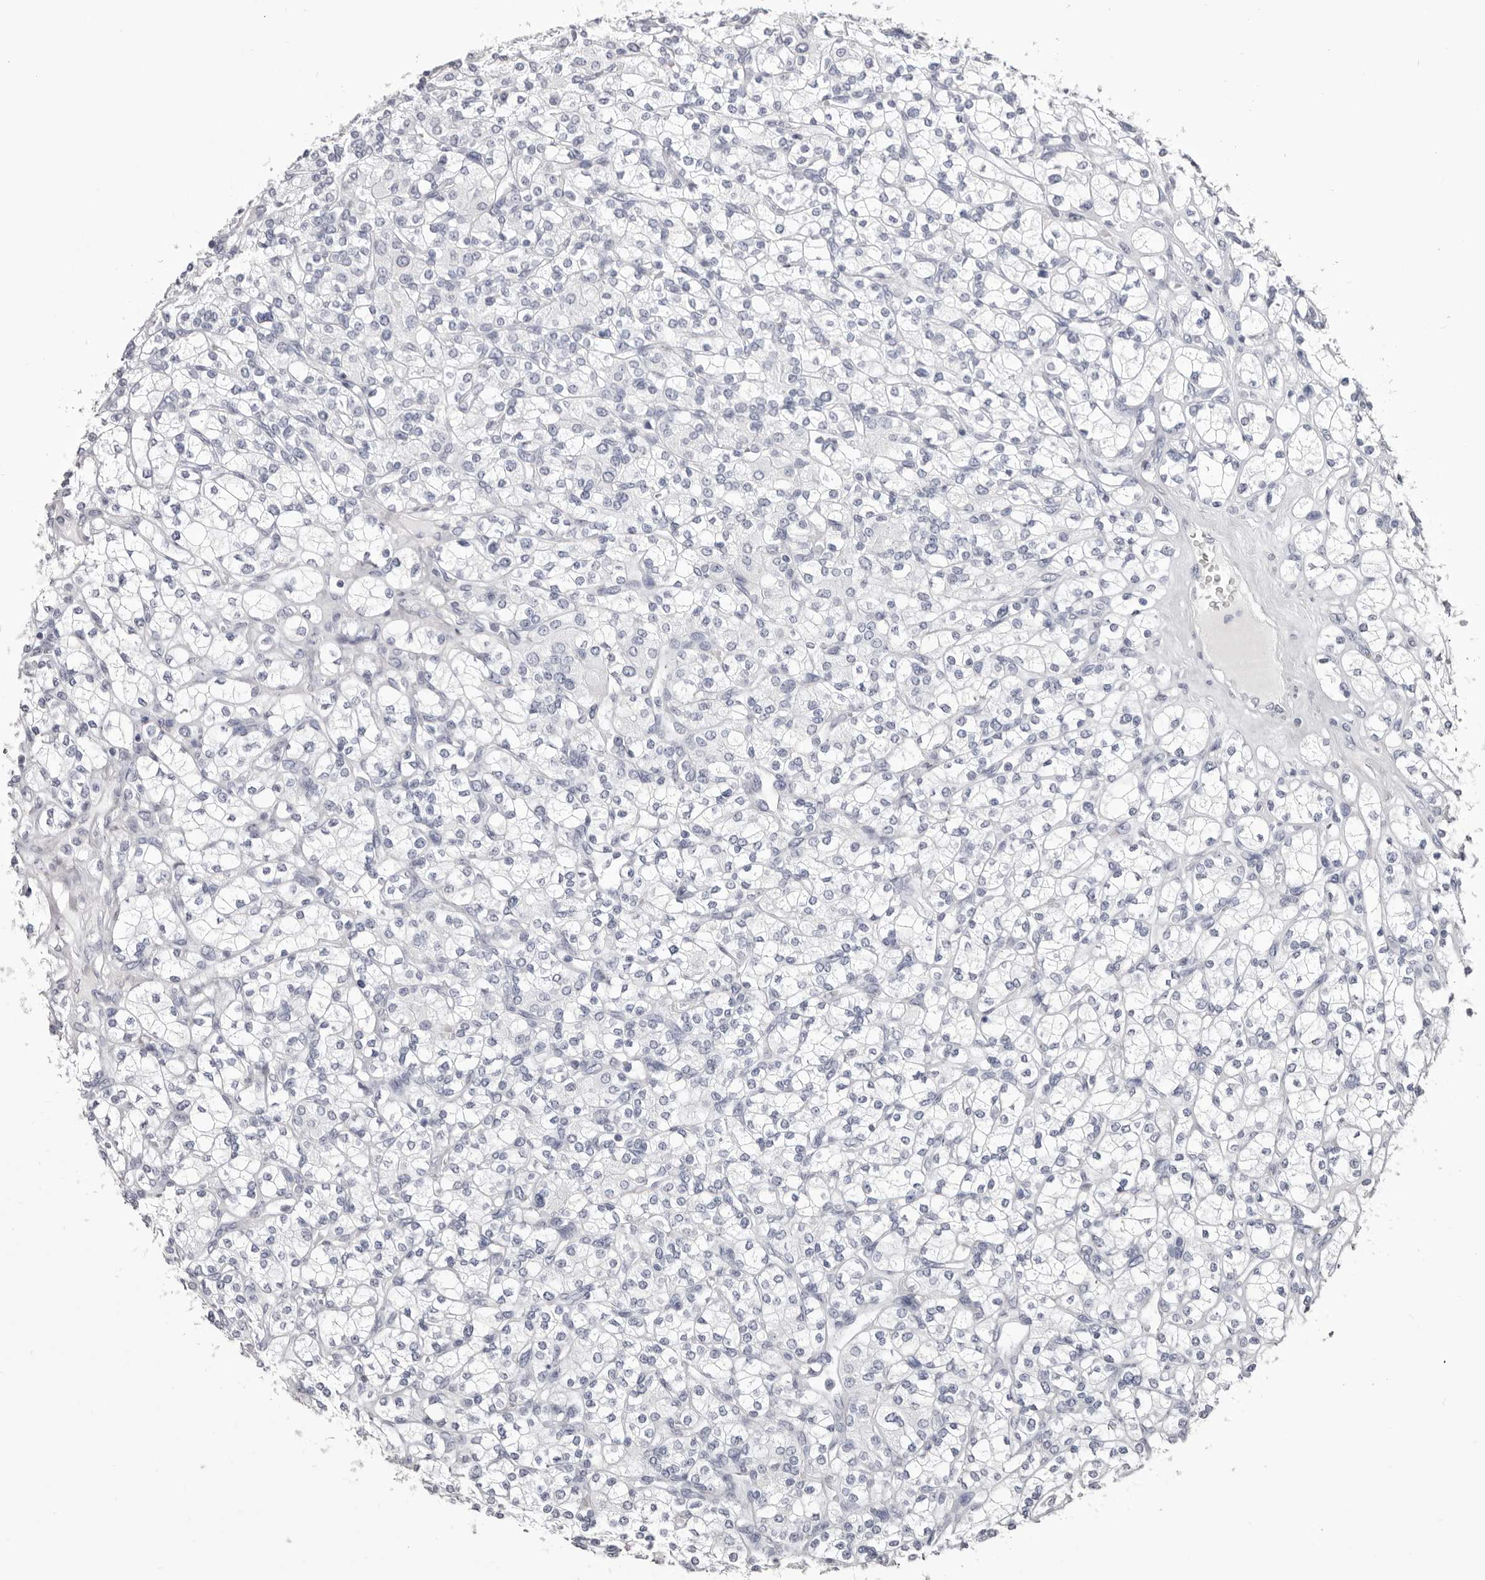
{"staining": {"intensity": "negative", "quantity": "none", "location": "none"}, "tissue": "renal cancer", "cell_type": "Tumor cells", "image_type": "cancer", "snomed": [{"axis": "morphology", "description": "Adenocarcinoma, NOS"}, {"axis": "topography", "description": "Kidney"}], "caption": "IHC histopathology image of human renal adenocarcinoma stained for a protein (brown), which shows no positivity in tumor cells. The staining was performed using DAB to visualize the protein expression in brown, while the nuclei were stained in blue with hematoxylin (Magnification: 20x).", "gene": "LPO", "patient": {"sex": "male", "age": 77}}